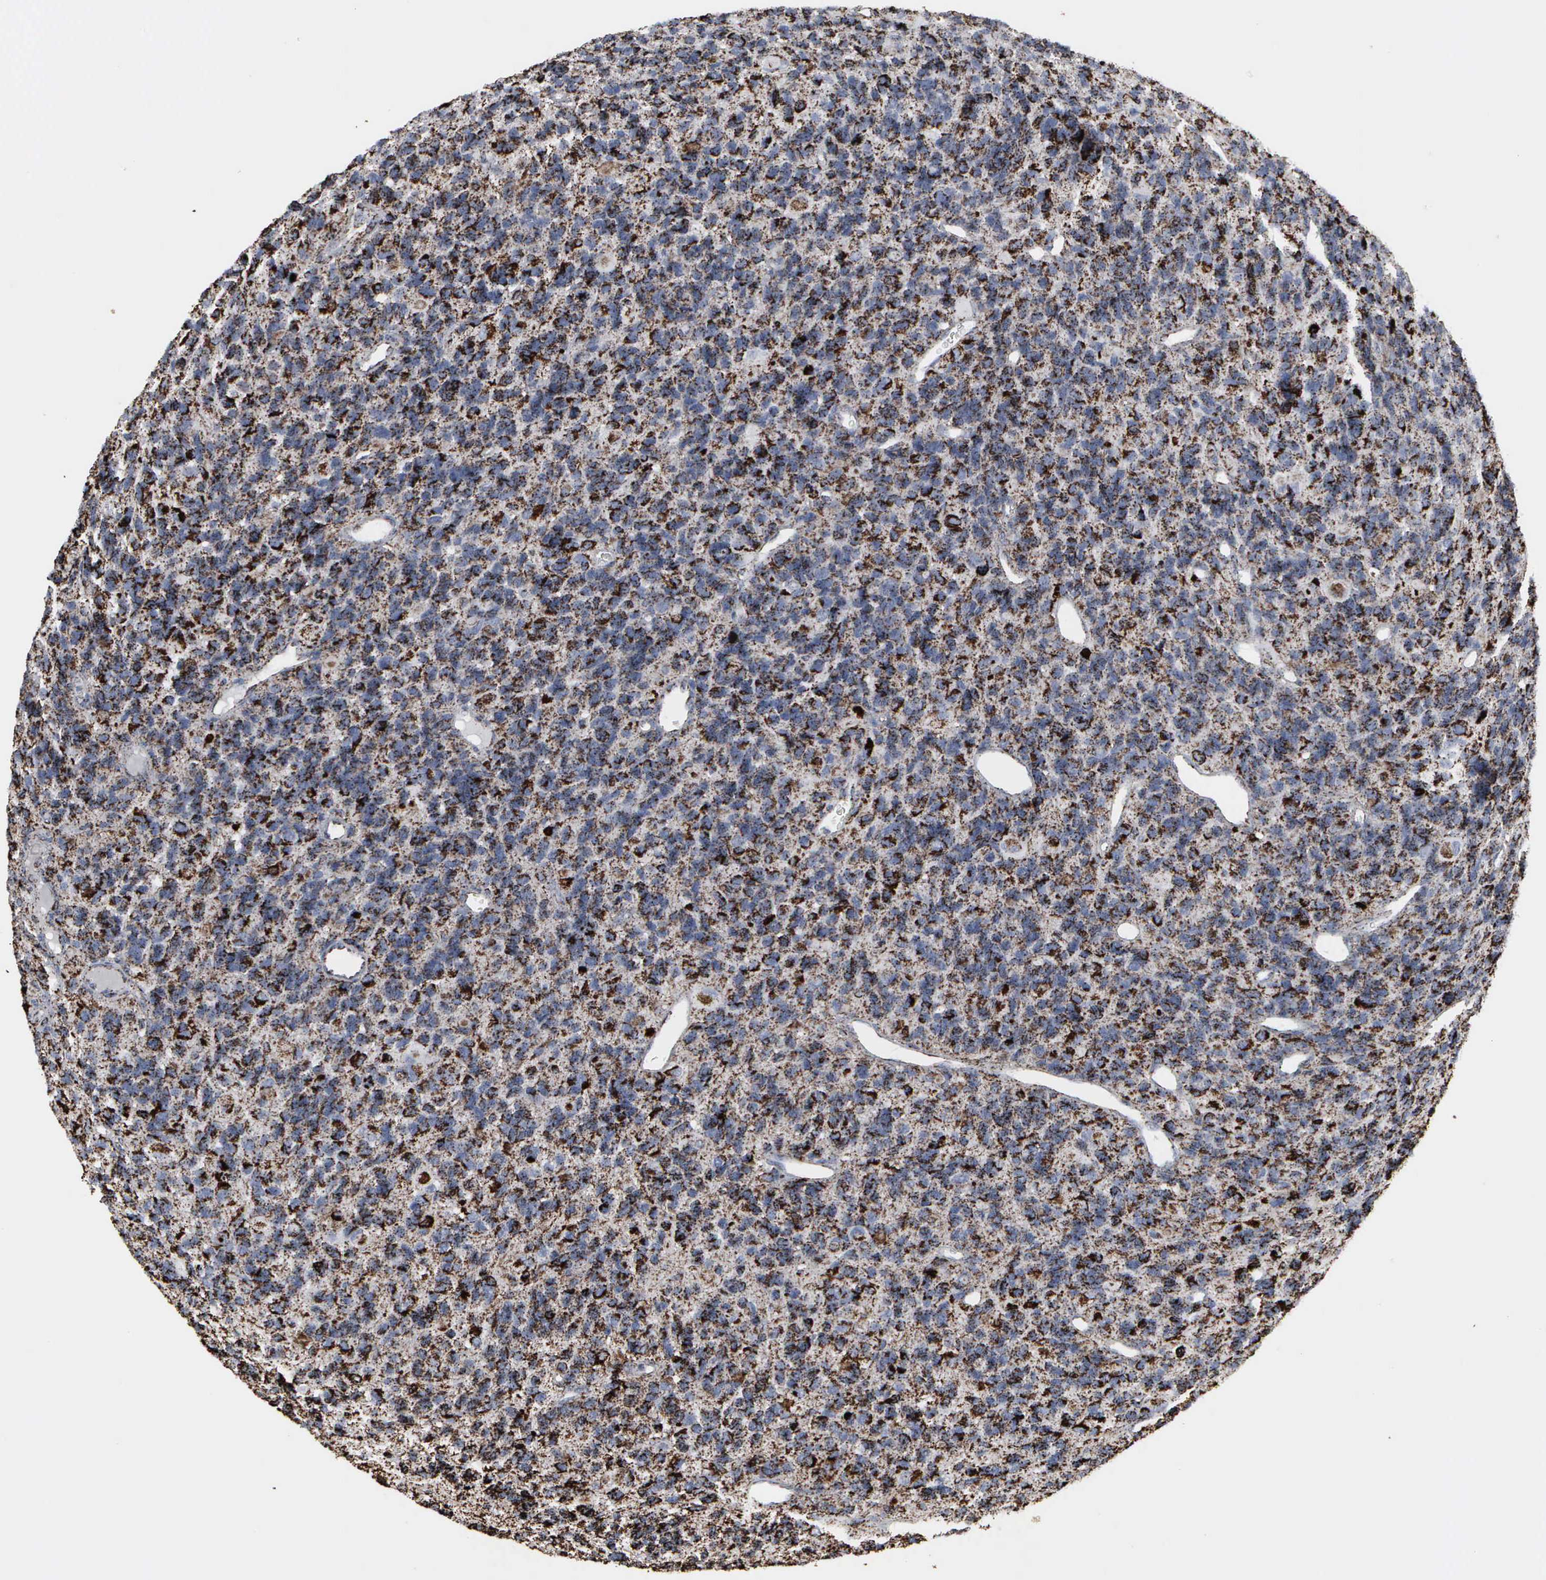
{"staining": {"intensity": "strong", "quantity": ">75%", "location": "cytoplasmic/membranous"}, "tissue": "glioma", "cell_type": "Tumor cells", "image_type": "cancer", "snomed": [{"axis": "morphology", "description": "Glioma, malignant, High grade"}, {"axis": "topography", "description": "Brain"}], "caption": "Immunohistochemistry (DAB (3,3'-diaminobenzidine)) staining of human glioma shows strong cytoplasmic/membranous protein staining in approximately >75% of tumor cells.", "gene": "HSPA9", "patient": {"sex": "male", "age": 77}}